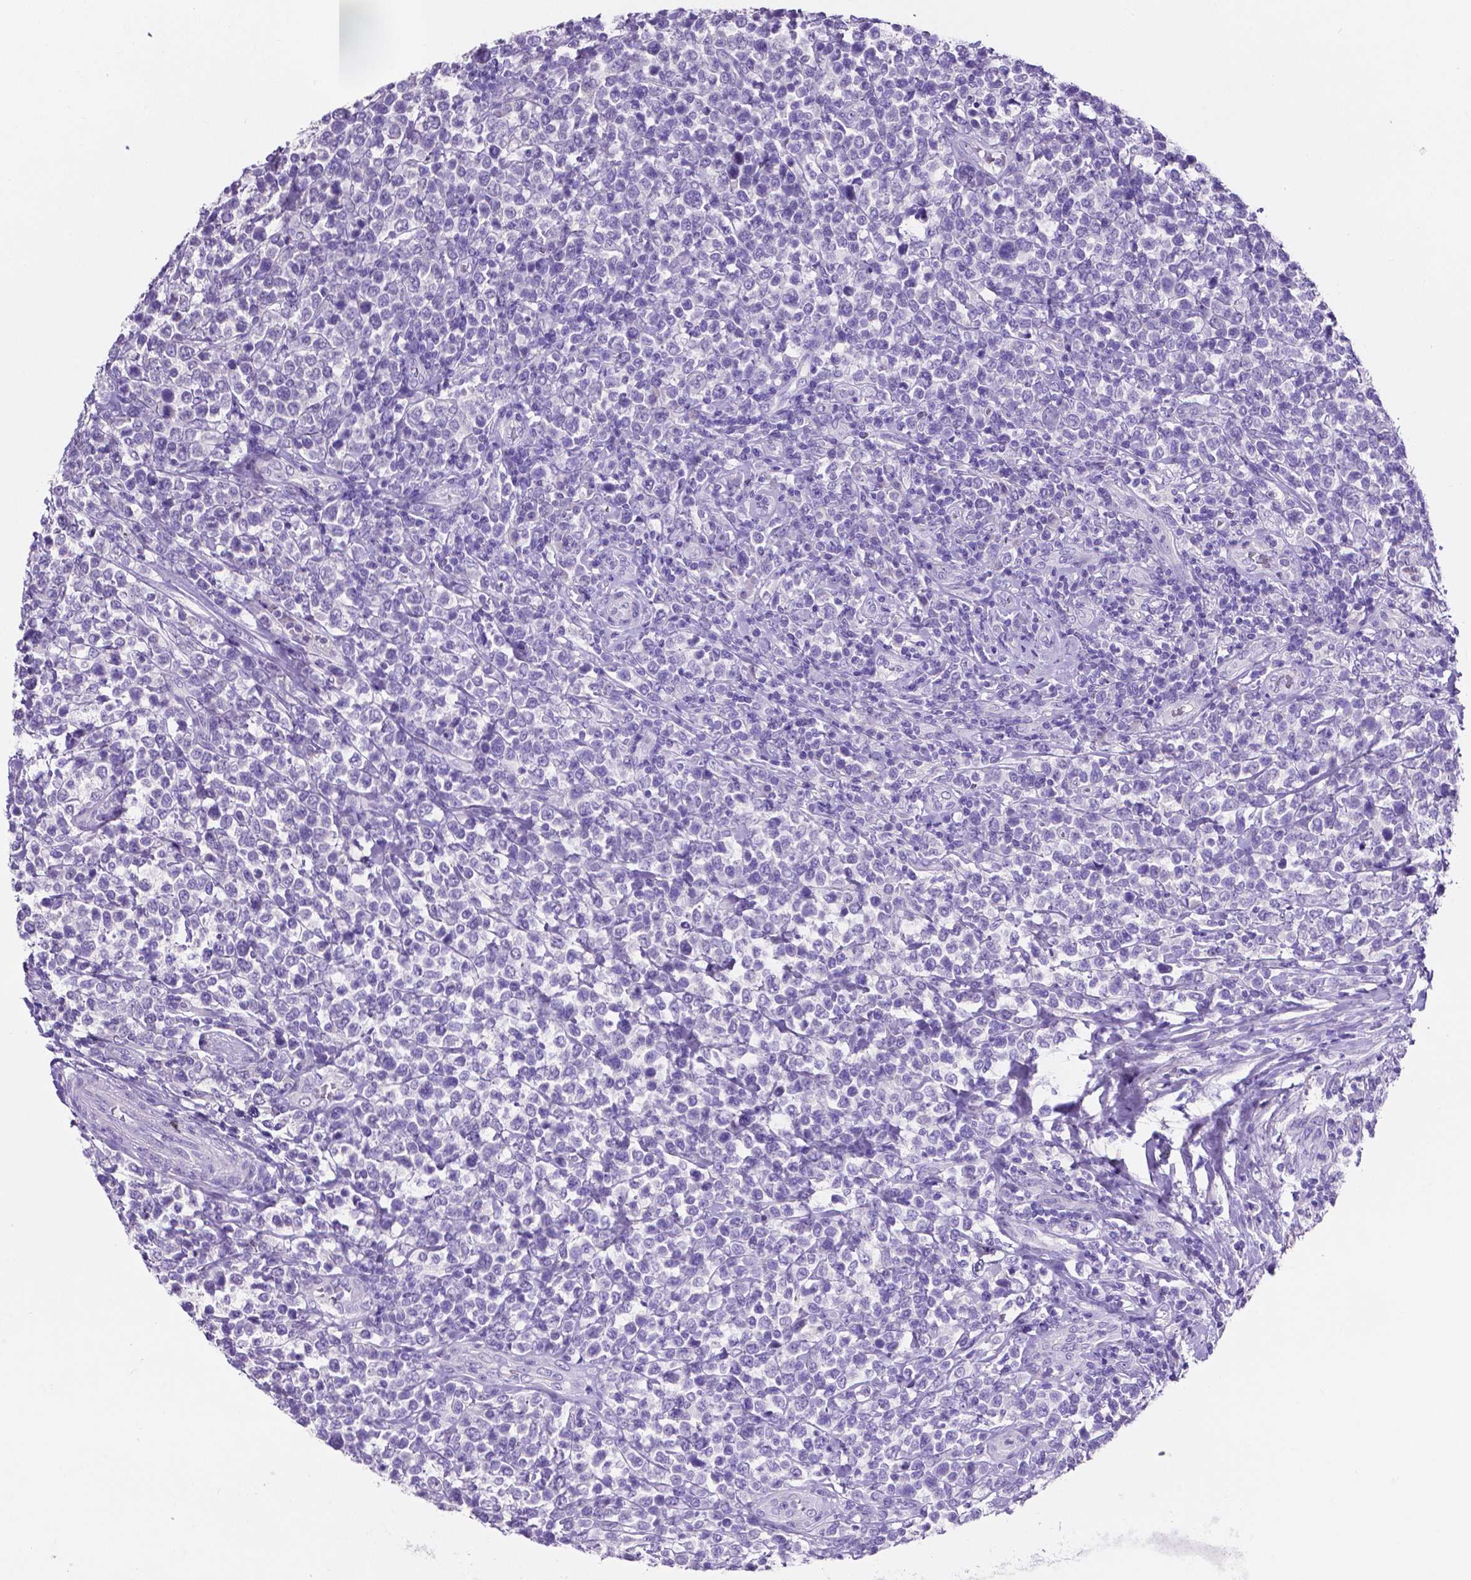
{"staining": {"intensity": "negative", "quantity": "none", "location": "none"}, "tissue": "lymphoma", "cell_type": "Tumor cells", "image_type": "cancer", "snomed": [{"axis": "morphology", "description": "Malignant lymphoma, non-Hodgkin's type, High grade"}, {"axis": "topography", "description": "Soft tissue"}], "caption": "IHC of human lymphoma shows no expression in tumor cells.", "gene": "SLC22A2", "patient": {"sex": "female", "age": 56}}